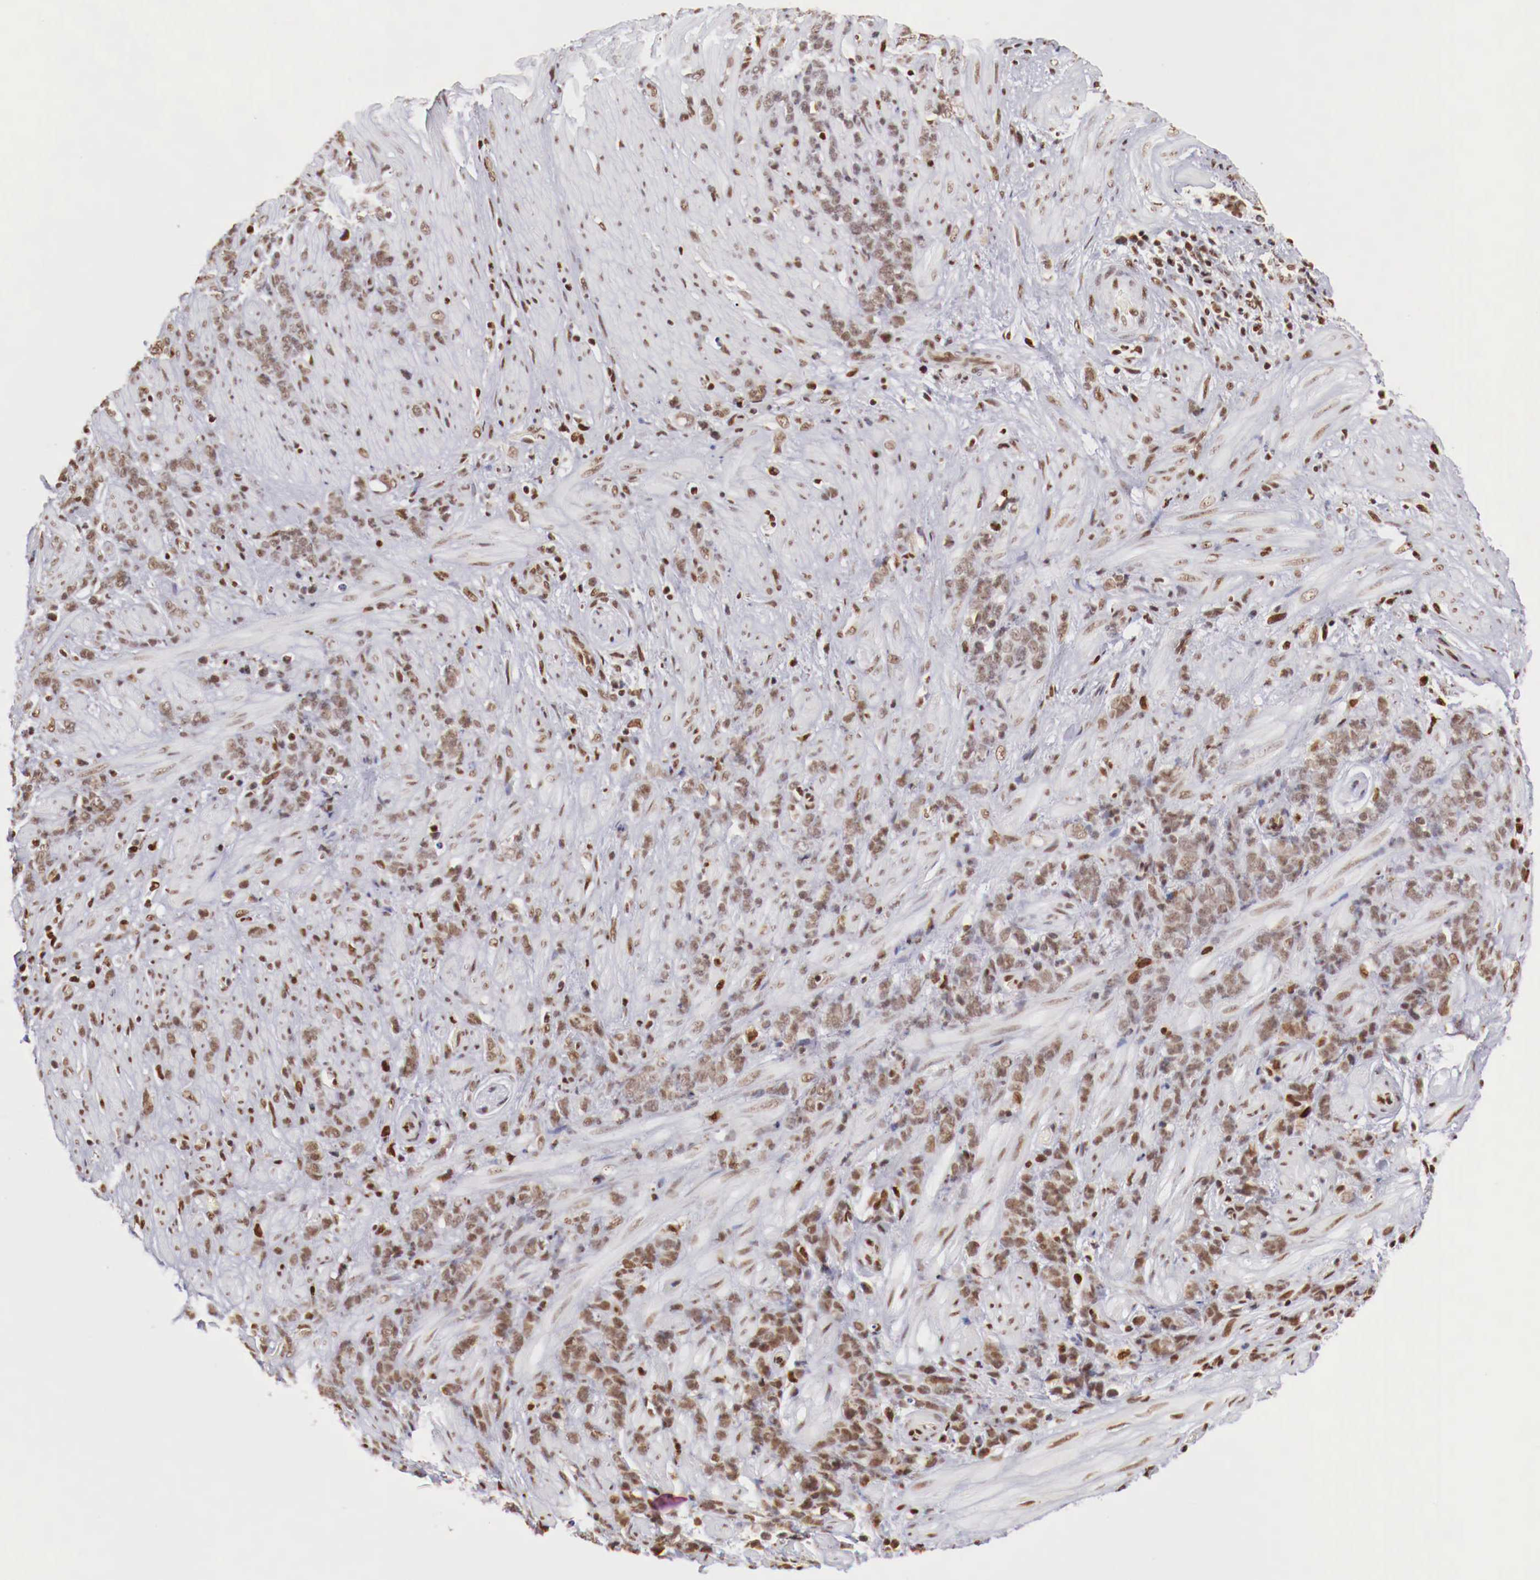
{"staining": {"intensity": "moderate", "quantity": ">75%", "location": "nuclear"}, "tissue": "stomach cancer", "cell_type": "Tumor cells", "image_type": "cancer", "snomed": [{"axis": "morphology", "description": "Adenocarcinoma, NOS"}, {"axis": "topography", "description": "Stomach, lower"}], "caption": "DAB (3,3'-diaminobenzidine) immunohistochemical staining of stomach cancer reveals moderate nuclear protein positivity in about >75% of tumor cells.", "gene": "MAX", "patient": {"sex": "male", "age": 88}}